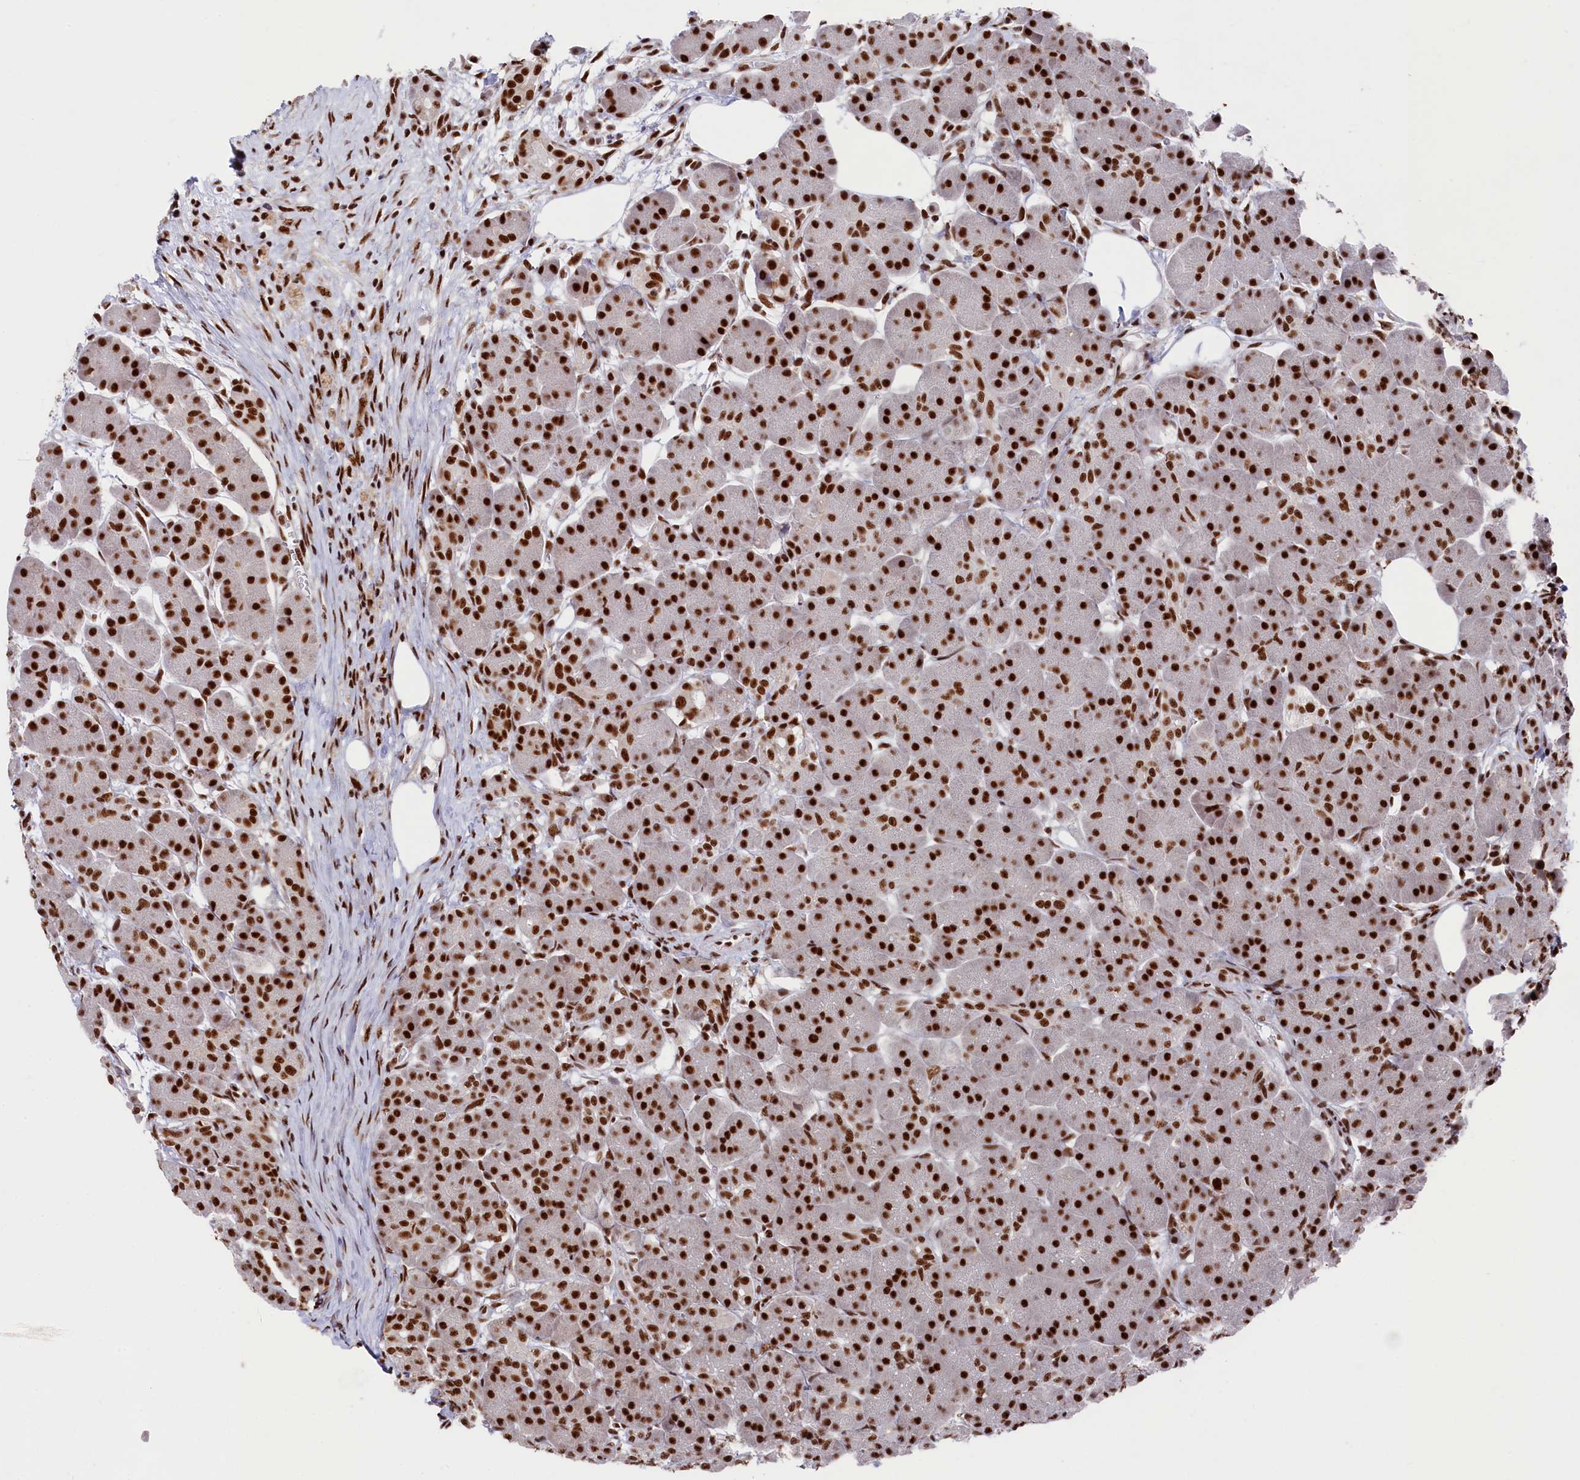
{"staining": {"intensity": "strong", "quantity": ">75%", "location": "nuclear"}, "tissue": "pancreas", "cell_type": "Exocrine glandular cells", "image_type": "normal", "snomed": [{"axis": "morphology", "description": "Normal tissue, NOS"}, {"axis": "topography", "description": "Pancreas"}], "caption": "Strong nuclear positivity is seen in approximately >75% of exocrine glandular cells in unremarkable pancreas.", "gene": "PRPF31", "patient": {"sex": "male", "age": 63}}